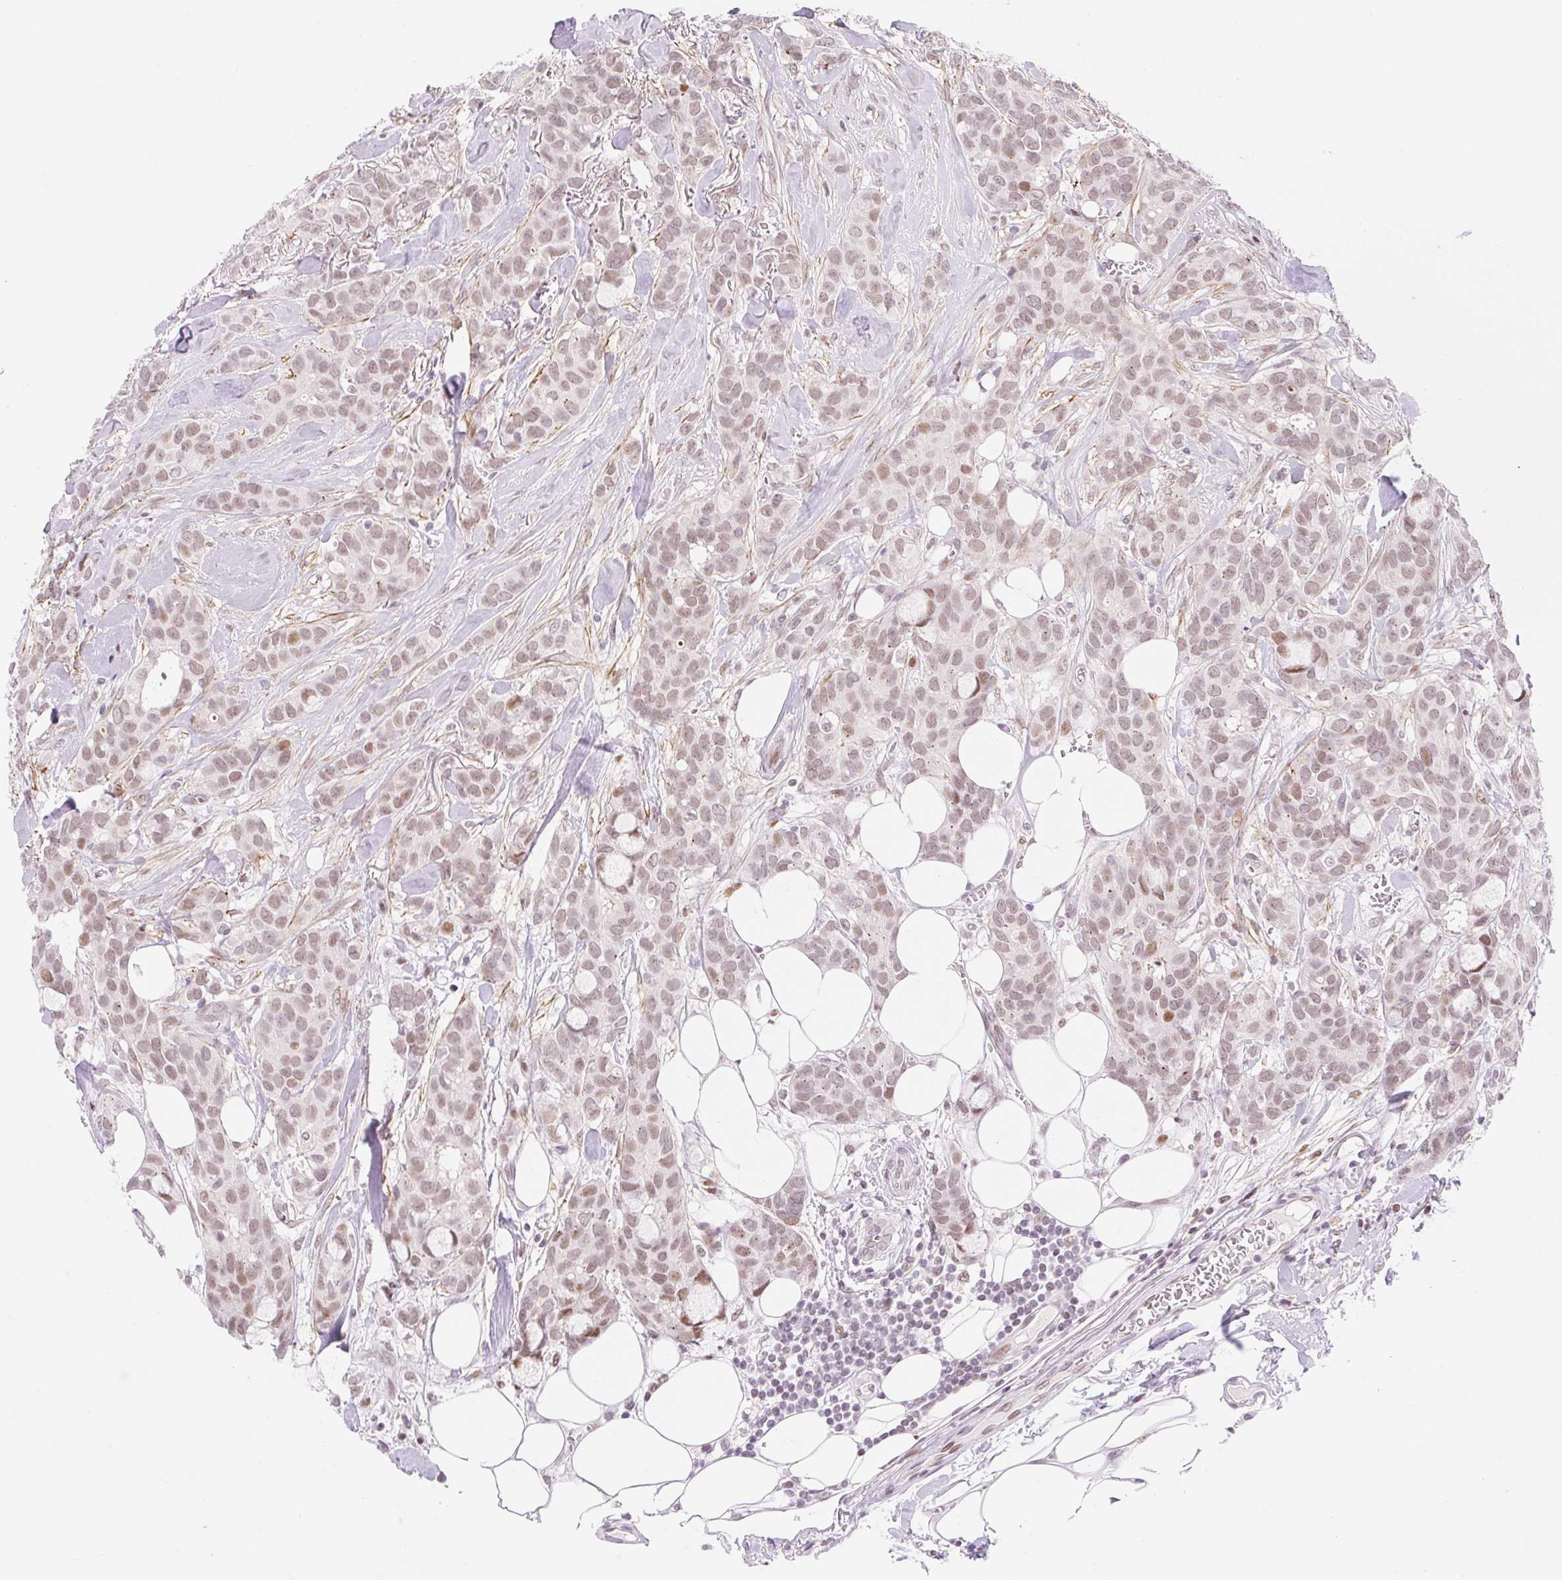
{"staining": {"intensity": "weak", "quantity": ">75%", "location": "nuclear"}, "tissue": "breast cancer", "cell_type": "Tumor cells", "image_type": "cancer", "snomed": [{"axis": "morphology", "description": "Duct carcinoma"}, {"axis": "topography", "description": "Breast"}], "caption": "Breast cancer (invasive ductal carcinoma) stained with a protein marker exhibits weak staining in tumor cells.", "gene": "H2BW1", "patient": {"sex": "female", "age": 84}}